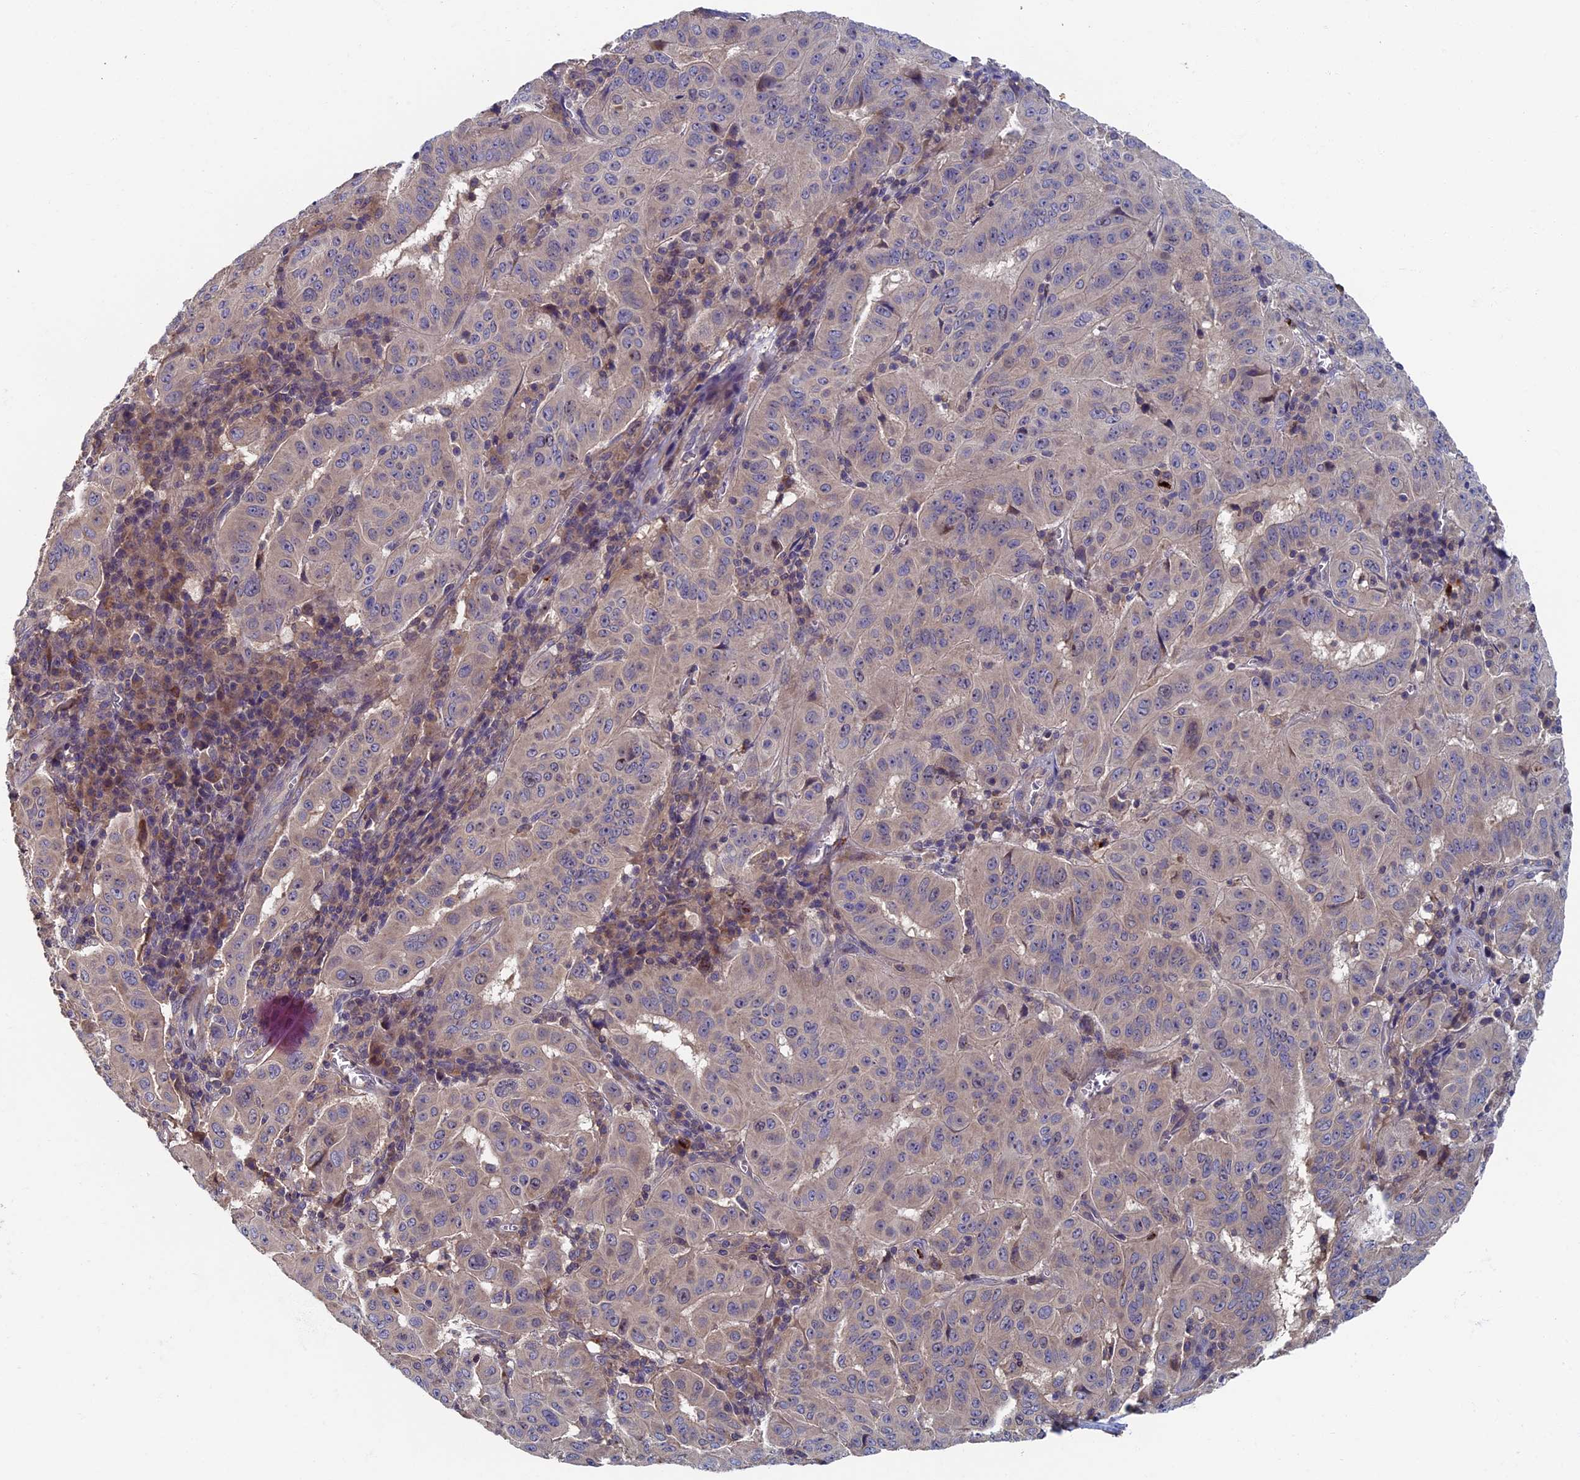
{"staining": {"intensity": "negative", "quantity": "none", "location": "none"}, "tissue": "pancreatic cancer", "cell_type": "Tumor cells", "image_type": "cancer", "snomed": [{"axis": "morphology", "description": "Adenocarcinoma, NOS"}, {"axis": "topography", "description": "Pancreas"}], "caption": "An immunohistochemistry (IHC) histopathology image of pancreatic cancer is shown. There is no staining in tumor cells of pancreatic cancer.", "gene": "TNK2", "patient": {"sex": "male", "age": 63}}